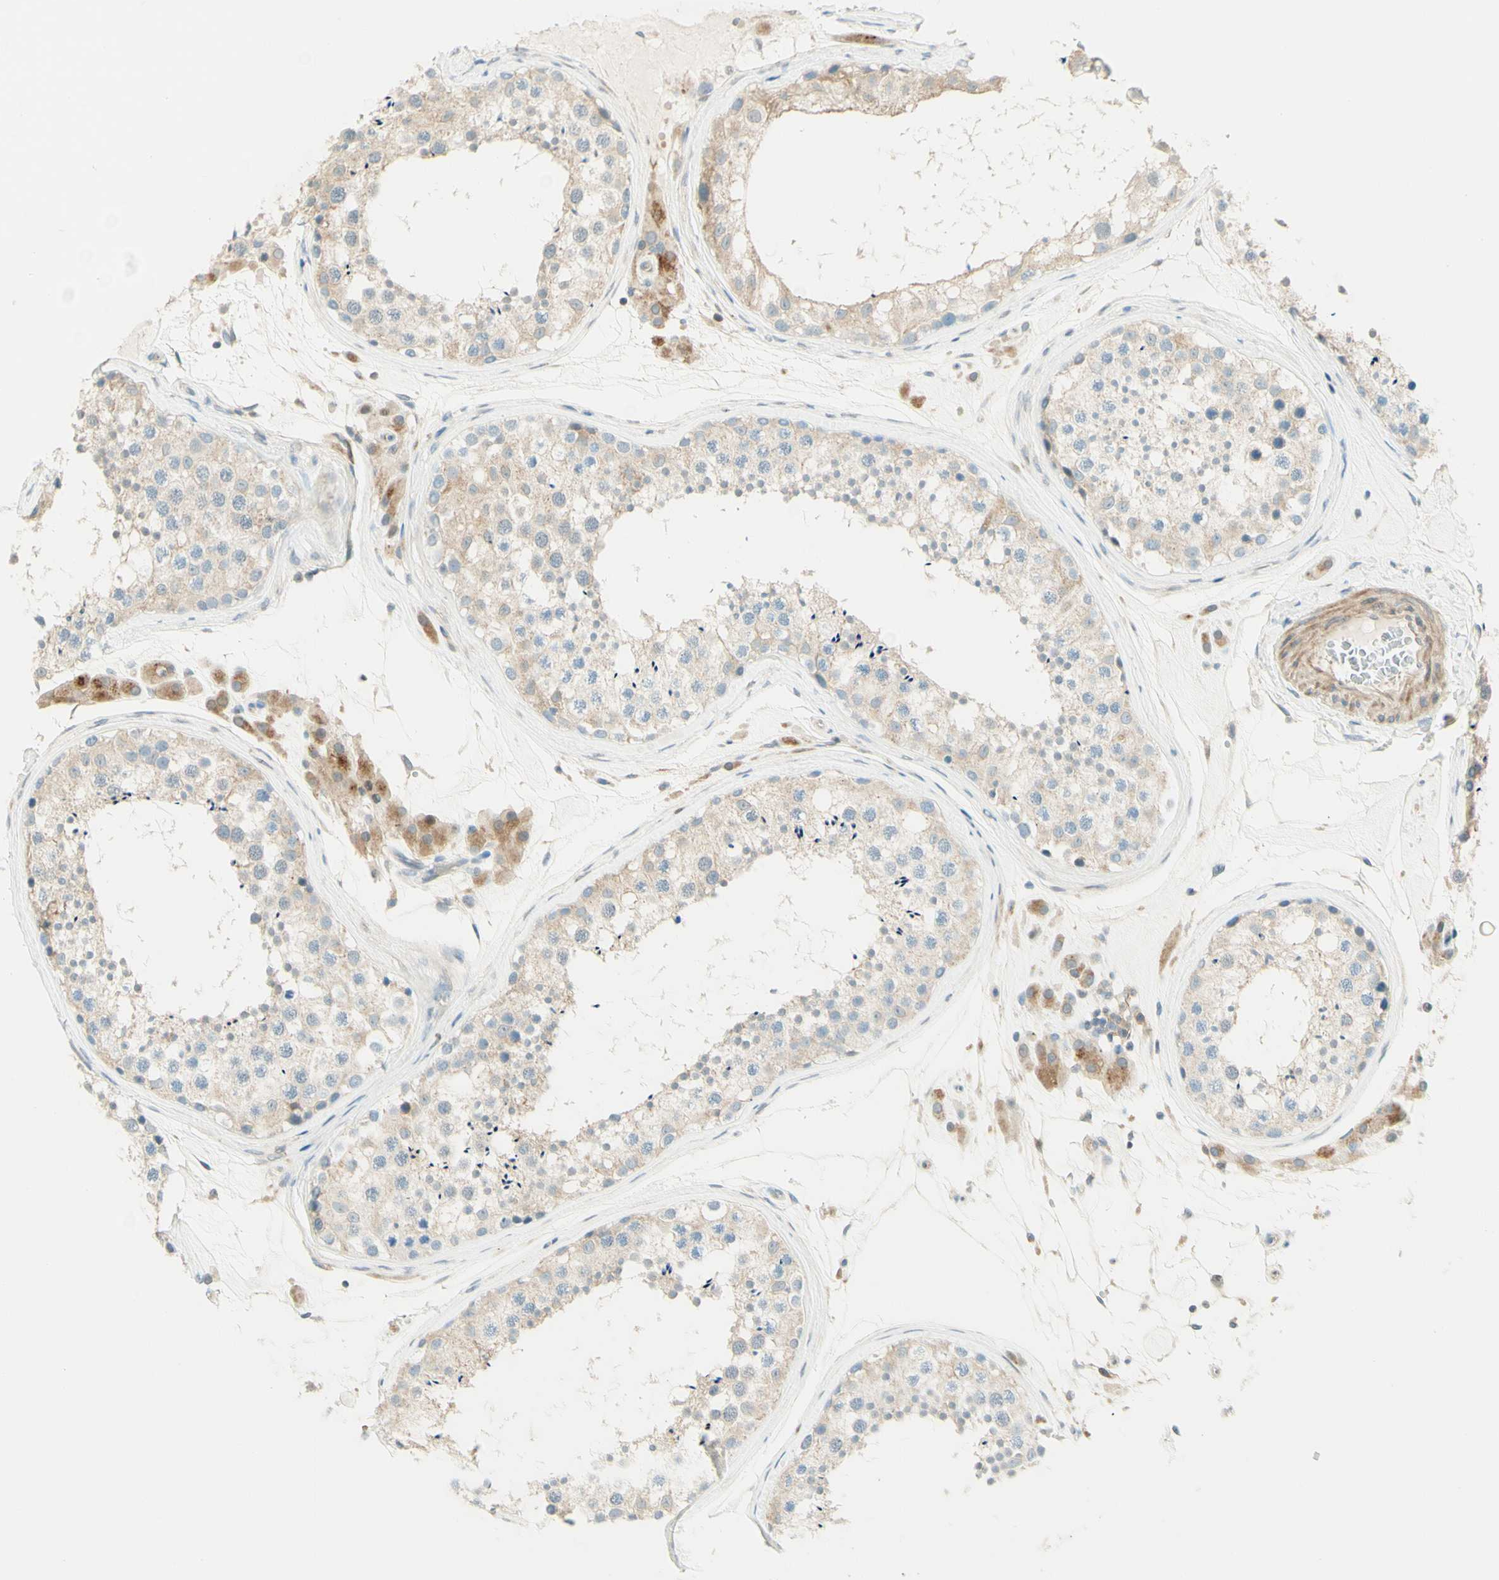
{"staining": {"intensity": "weak", "quantity": ">75%", "location": "cytoplasmic/membranous"}, "tissue": "testis", "cell_type": "Cells in seminiferous ducts", "image_type": "normal", "snomed": [{"axis": "morphology", "description": "Normal tissue, NOS"}, {"axis": "topography", "description": "Testis"}], "caption": "Benign testis shows weak cytoplasmic/membranous expression in about >75% of cells in seminiferous ducts (Stains: DAB in brown, nuclei in blue, Microscopy: brightfield microscopy at high magnification)..", "gene": "PROM1", "patient": {"sex": "male", "age": 46}}